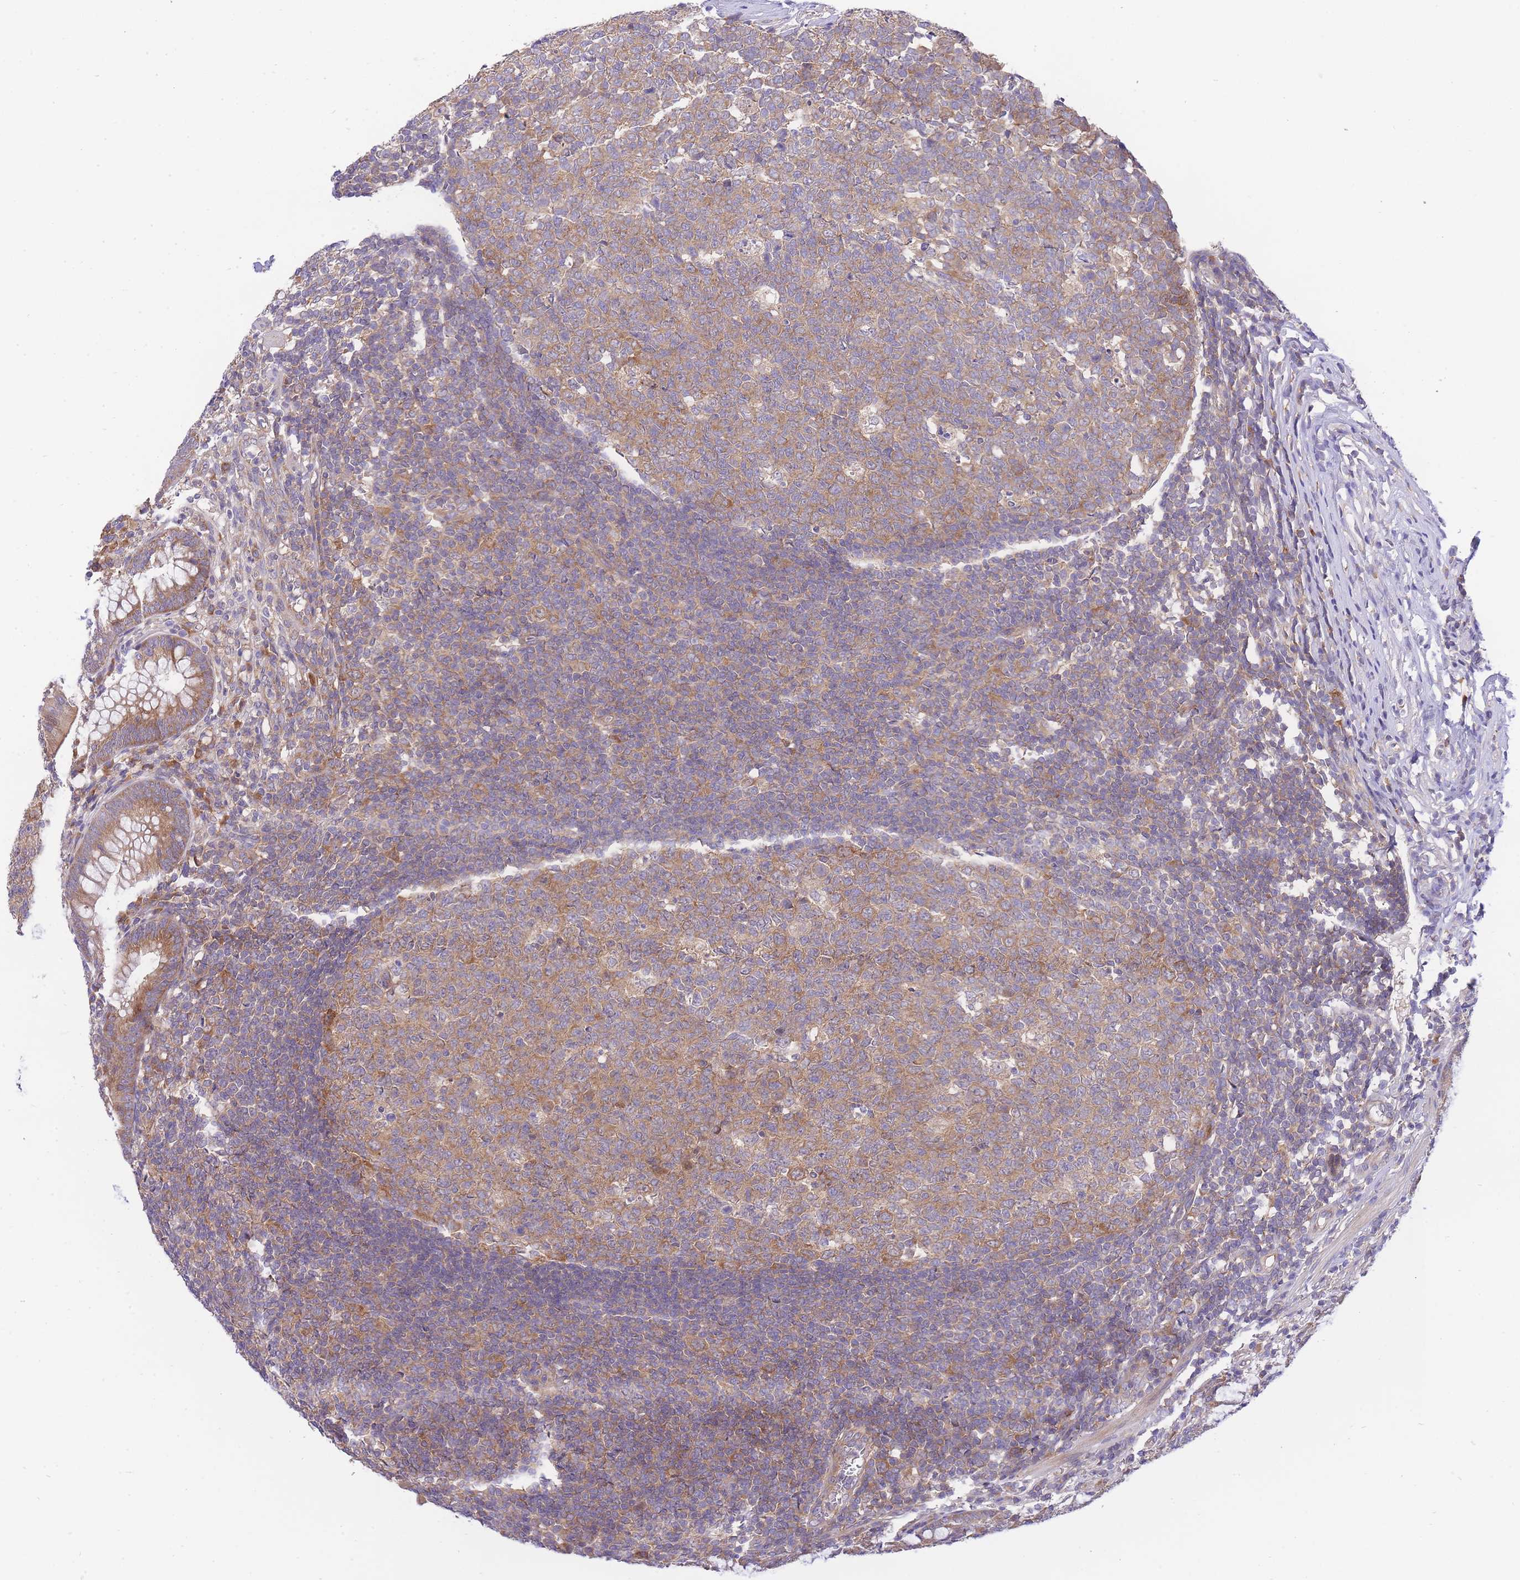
{"staining": {"intensity": "moderate", "quantity": ">75%", "location": "cytoplasmic/membranous"}, "tissue": "appendix", "cell_type": "Glandular cells", "image_type": "normal", "snomed": [{"axis": "morphology", "description": "Normal tissue, NOS"}, {"axis": "topography", "description": "Appendix"}], "caption": "A brown stain highlights moderate cytoplasmic/membranous expression of a protein in glandular cells of normal appendix. (DAB = brown stain, brightfield microscopy at high magnification).", "gene": "EIF2B2", "patient": {"sex": "male", "age": 56}}